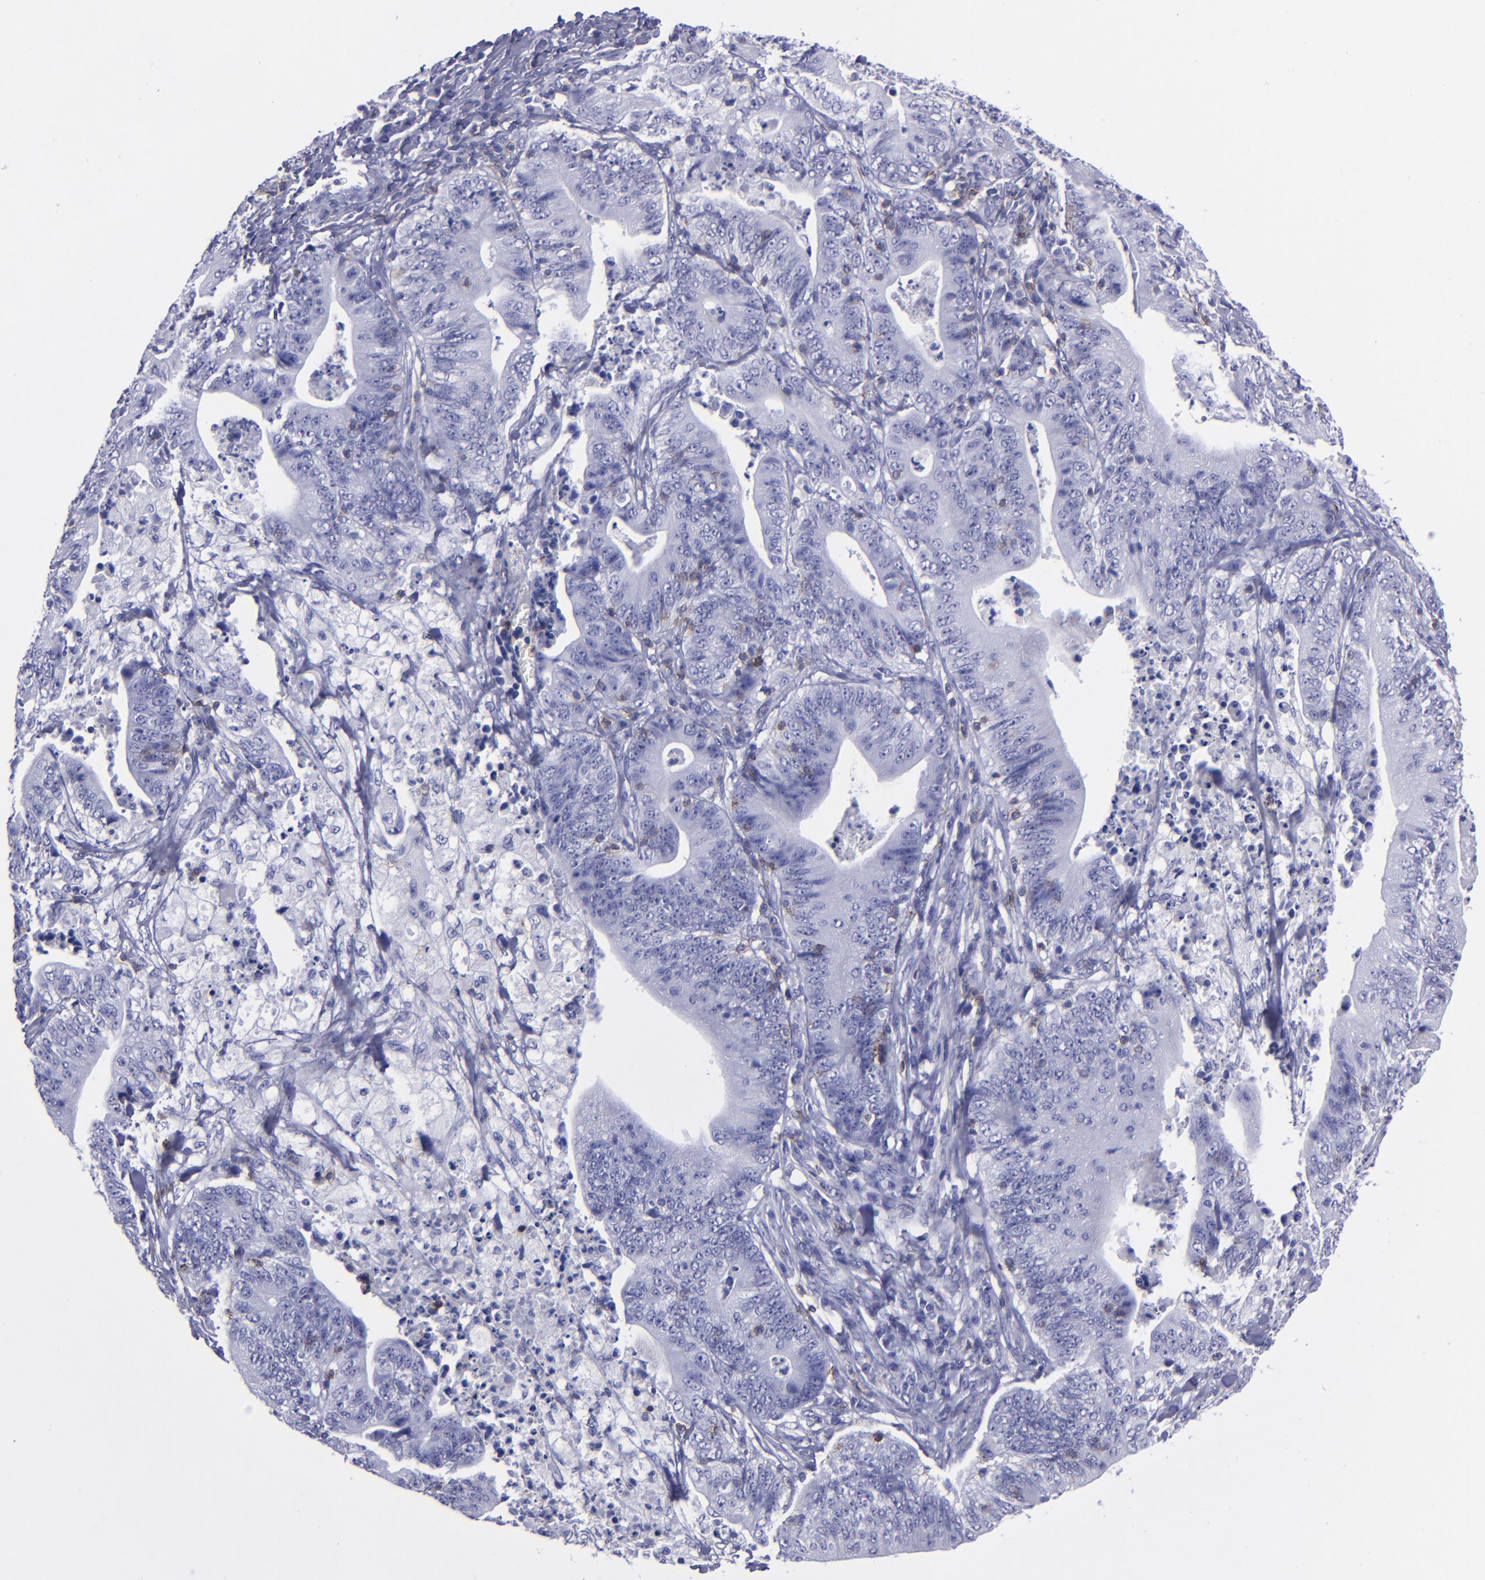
{"staining": {"intensity": "negative", "quantity": "none", "location": "none"}, "tissue": "stomach cancer", "cell_type": "Tumor cells", "image_type": "cancer", "snomed": [{"axis": "morphology", "description": "Adenocarcinoma, NOS"}, {"axis": "topography", "description": "Stomach, lower"}], "caption": "Immunohistochemistry (IHC) of human stomach cancer reveals no expression in tumor cells. (Stains: DAB (3,3'-diaminobenzidine) immunohistochemistry with hematoxylin counter stain, Microscopy: brightfield microscopy at high magnification).", "gene": "CD6", "patient": {"sex": "female", "age": 86}}